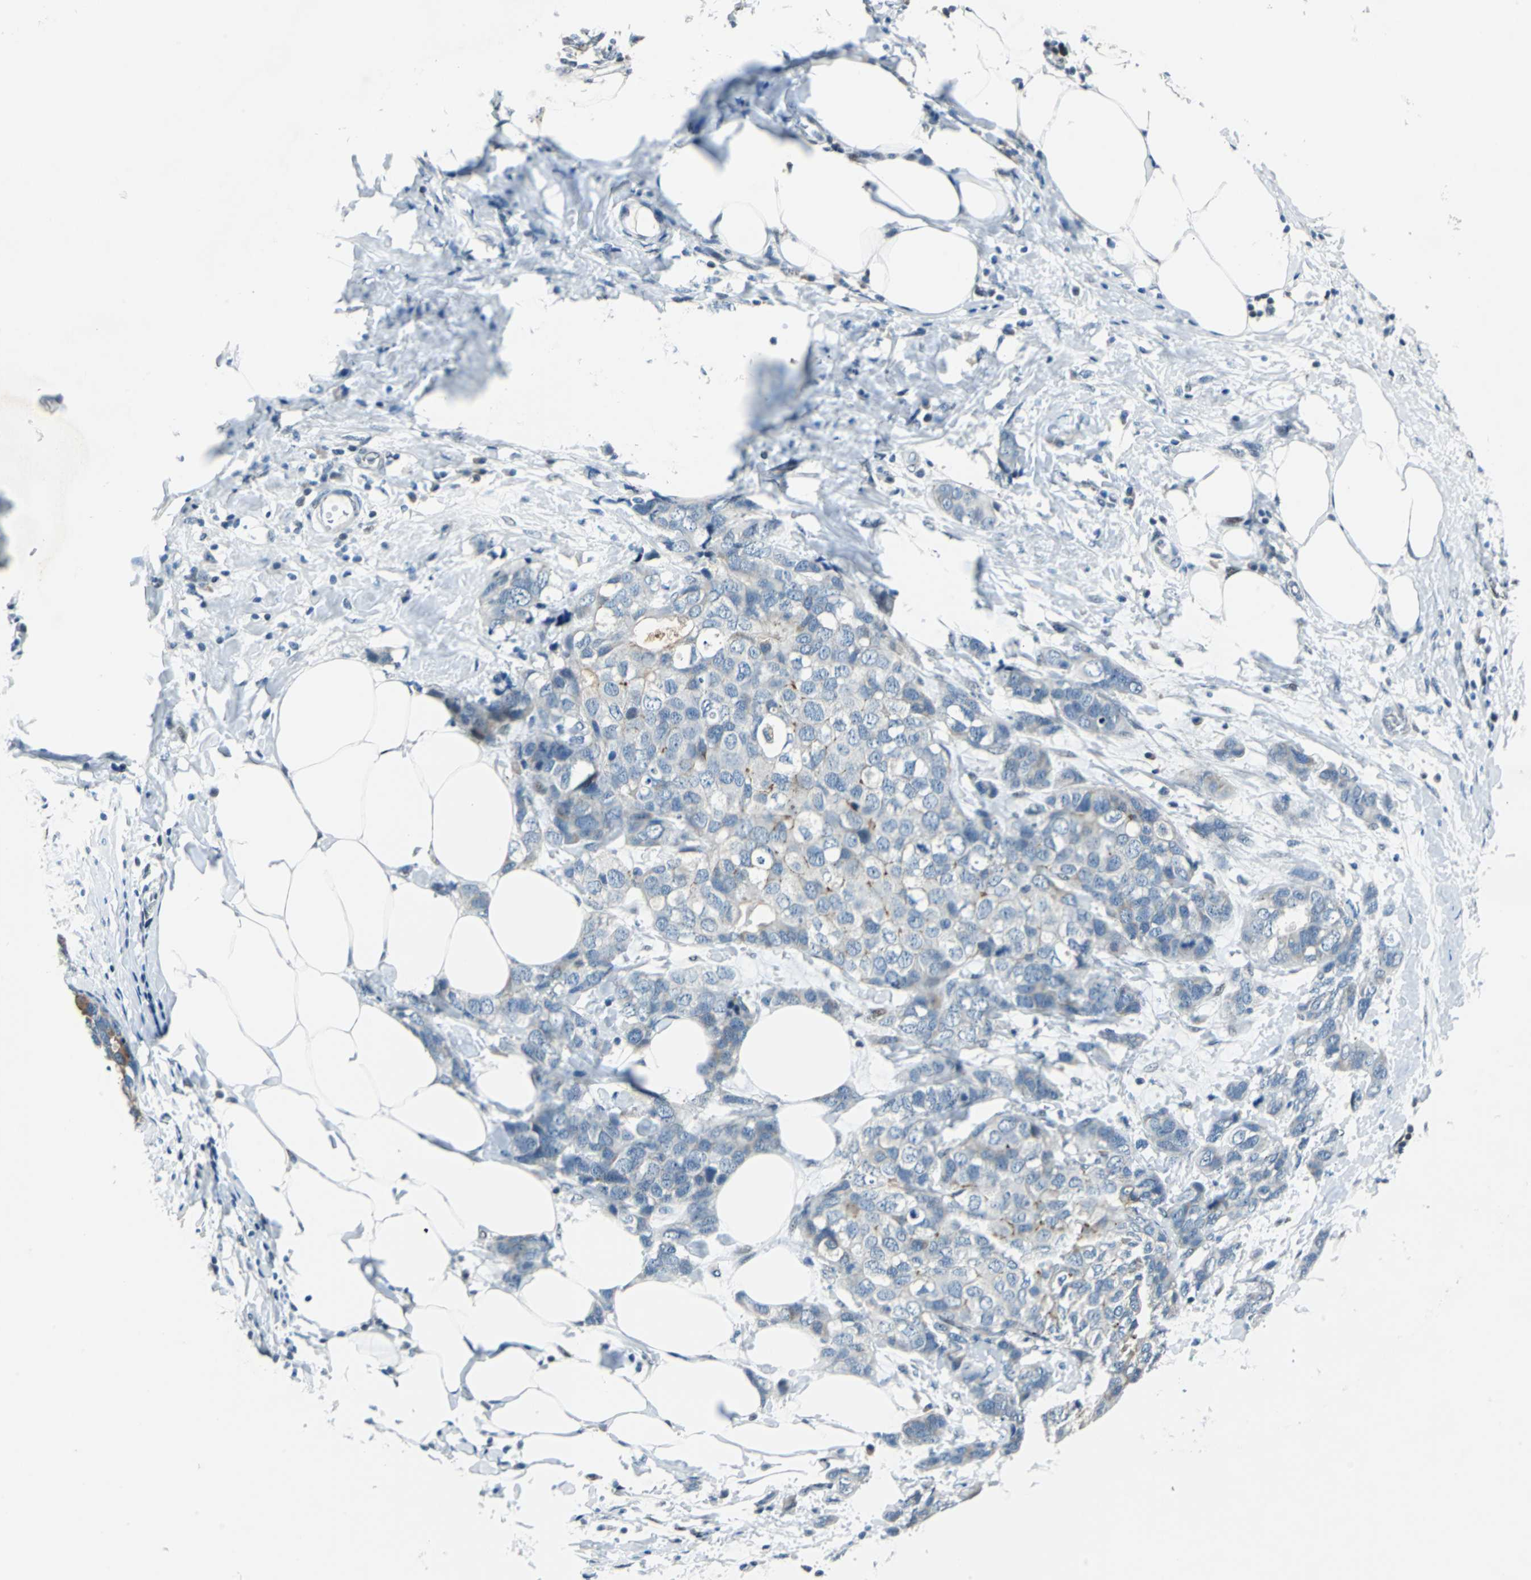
{"staining": {"intensity": "weak", "quantity": "<25%", "location": "cytoplasmic/membranous"}, "tissue": "breast cancer", "cell_type": "Tumor cells", "image_type": "cancer", "snomed": [{"axis": "morphology", "description": "Normal tissue, NOS"}, {"axis": "morphology", "description": "Duct carcinoma"}, {"axis": "topography", "description": "Breast"}], "caption": "This is an IHC micrograph of human invasive ductal carcinoma (breast). There is no positivity in tumor cells.", "gene": "HCFC2", "patient": {"sex": "female", "age": 50}}